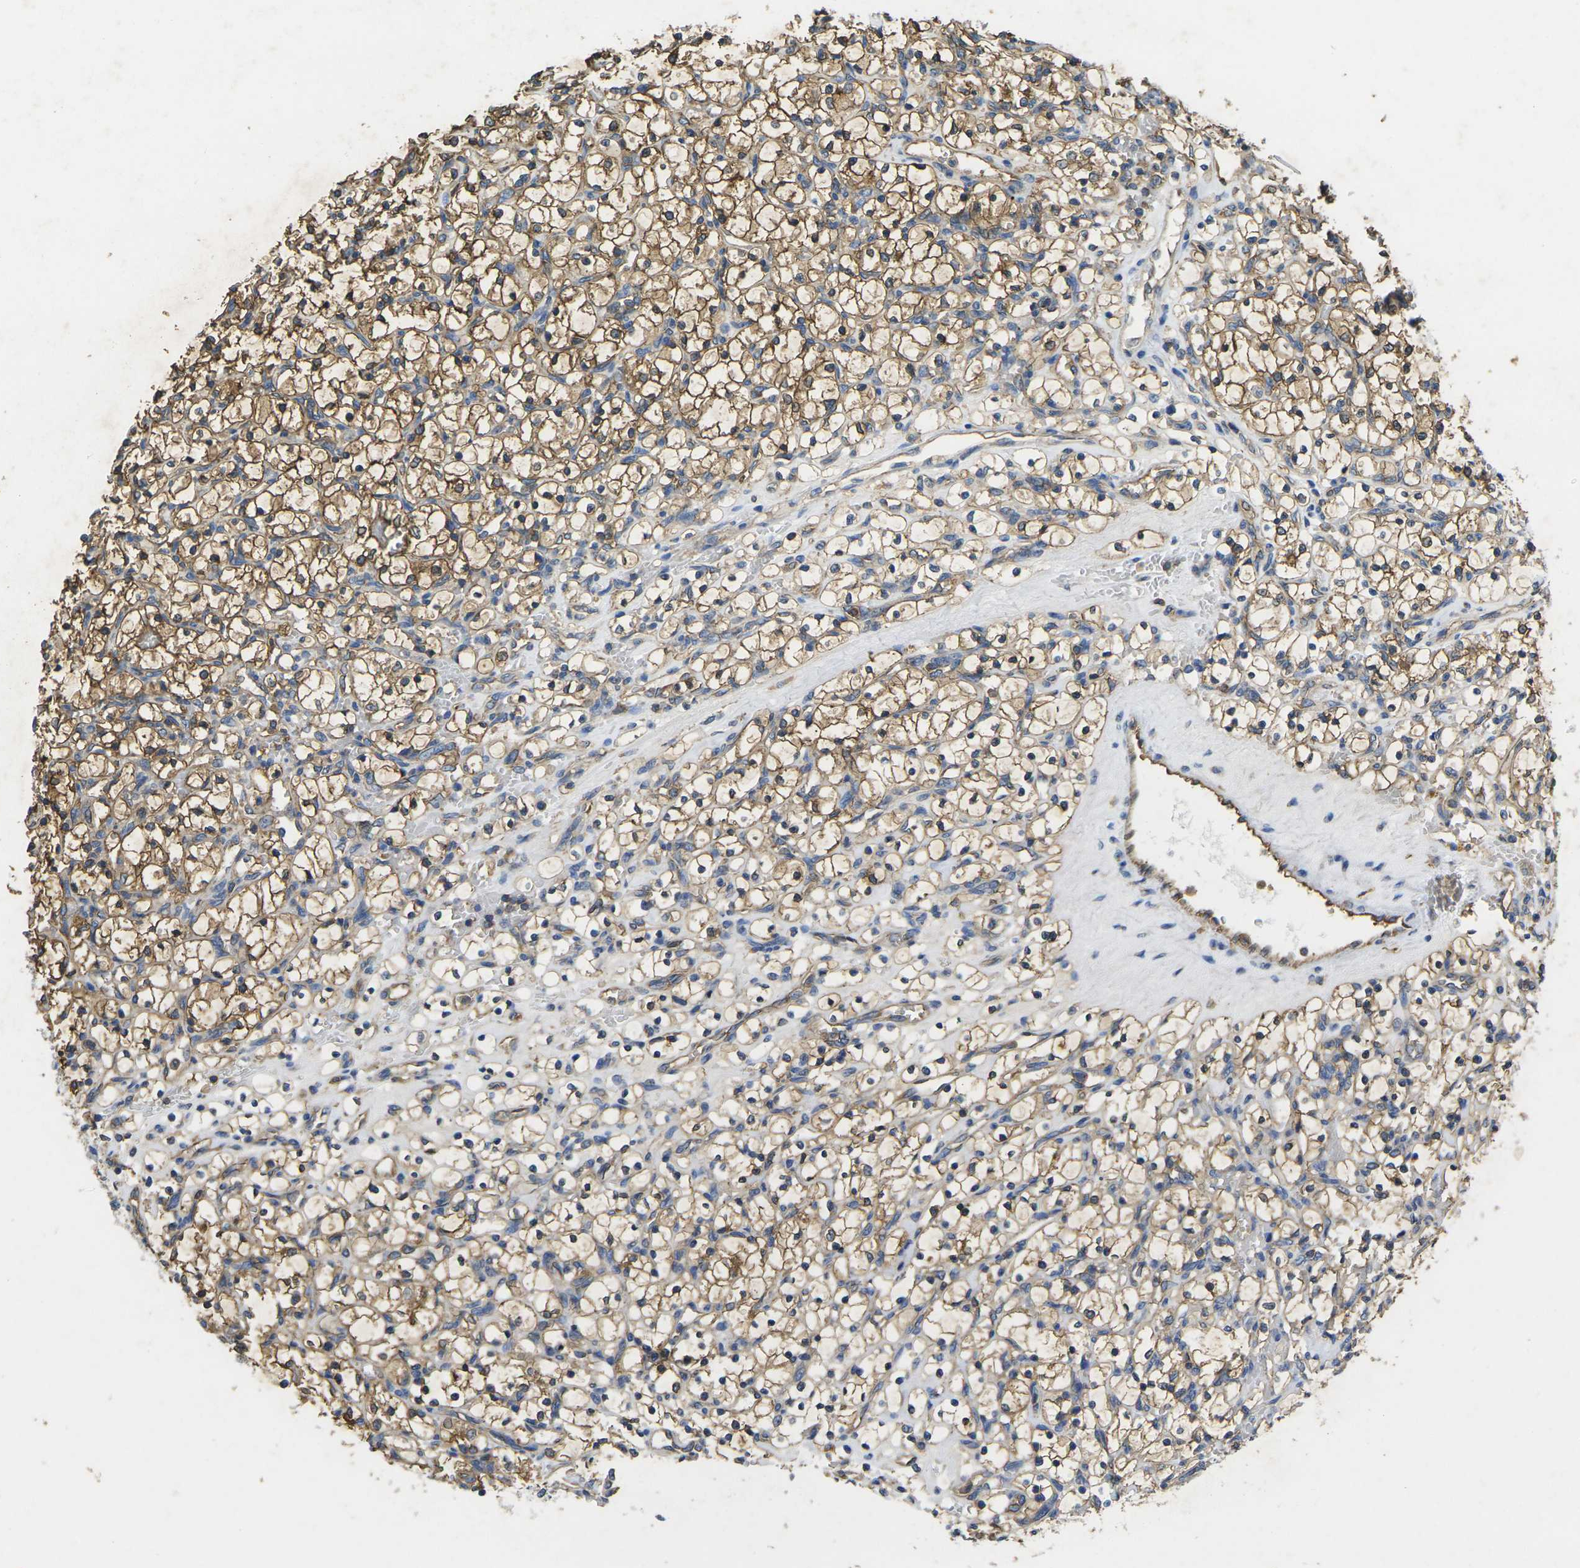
{"staining": {"intensity": "moderate", "quantity": ">75%", "location": "cytoplasmic/membranous"}, "tissue": "renal cancer", "cell_type": "Tumor cells", "image_type": "cancer", "snomed": [{"axis": "morphology", "description": "Adenocarcinoma, NOS"}, {"axis": "topography", "description": "Kidney"}], "caption": "This is a histology image of immunohistochemistry staining of renal adenocarcinoma, which shows moderate expression in the cytoplasmic/membranous of tumor cells.", "gene": "FAM110D", "patient": {"sex": "female", "age": 69}}